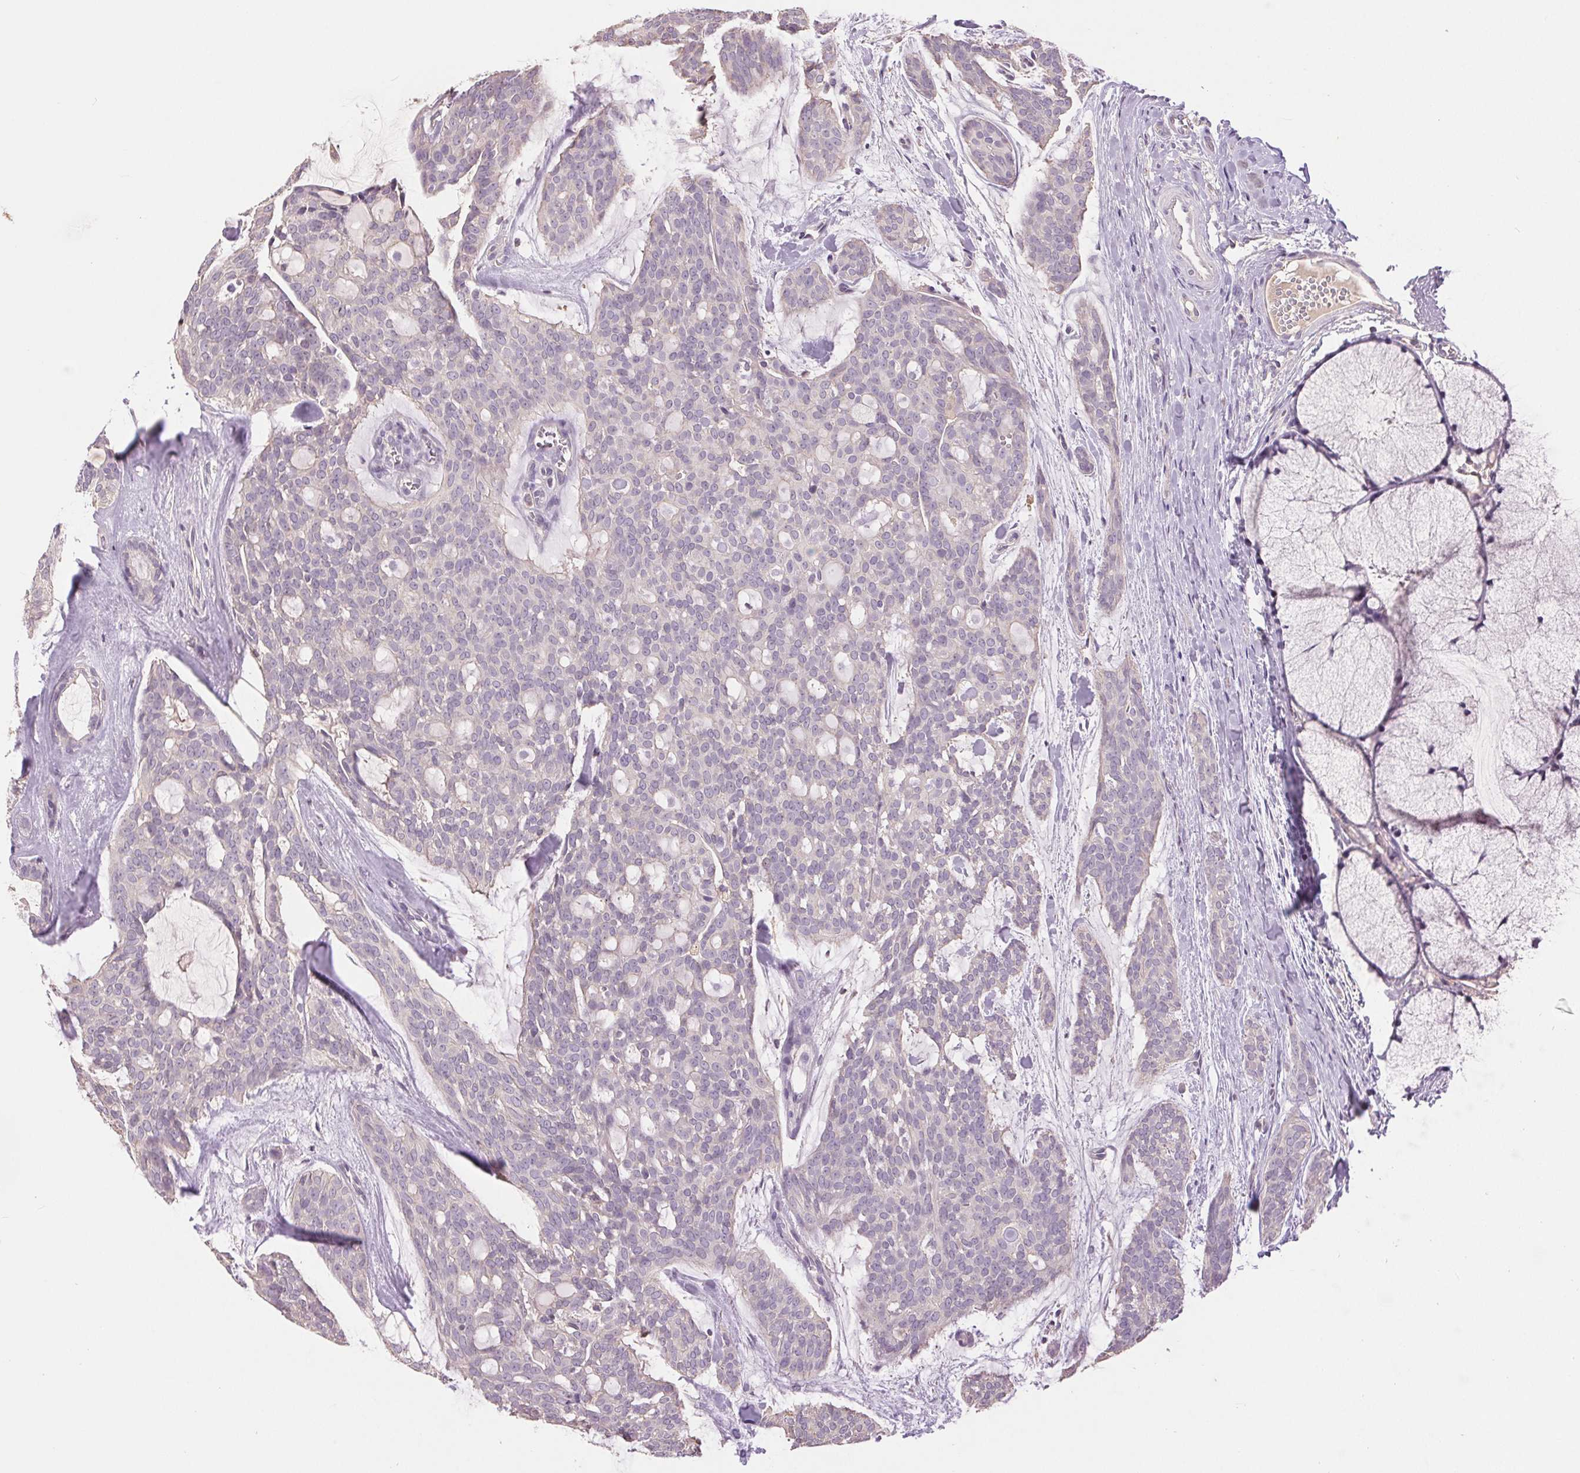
{"staining": {"intensity": "negative", "quantity": "none", "location": "none"}, "tissue": "head and neck cancer", "cell_type": "Tumor cells", "image_type": "cancer", "snomed": [{"axis": "morphology", "description": "Adenocarcinoma, NOS"}, {"axis": "topography", "description": "Head-Neck"}], "caption": "Immunohistochemistry micrograph of head and neck adenocarcinoma stained for a protein (brown), which shows no positivity in tumor cells.", "gene": "FXYD4", "patient": {"sex": "male", "age": 66}}